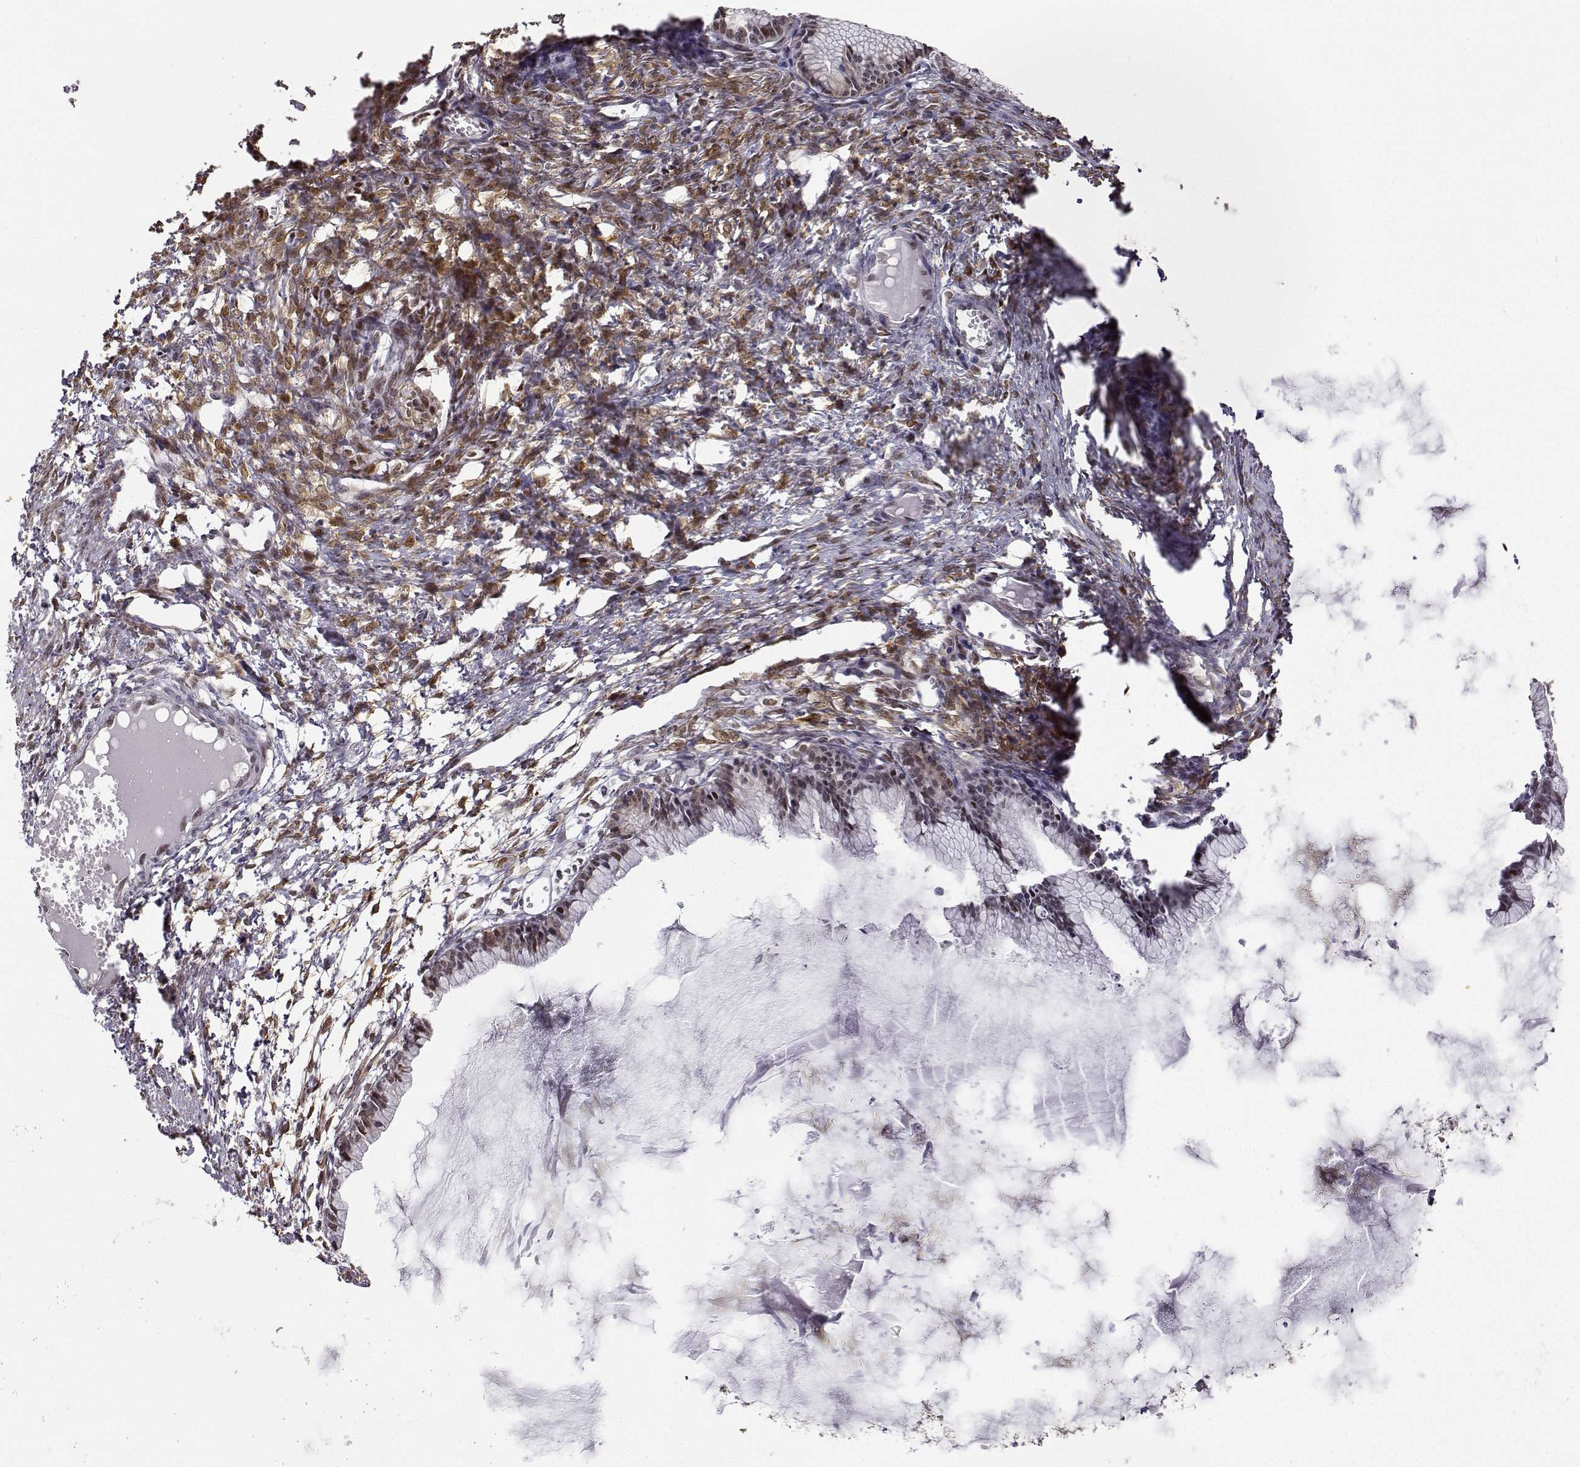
{"staining": {"intensity": "strong", "quantity": ">75%", "location": "nuclear"}, "tissue": "ovarian cancer", "cell_type": "Tumor cells", "image_type": "cancer", "snomed": [{"axis": "morphology", "description": "Cystadenocarcinoma, mucinous, NOS"}, {"axis": "topography", "description": "Ovary"}], "caption": "Ovarian cancer (mucinous cystadenocarcinoma) stained with a brown dye demonstrates strong nuclear positive staining in approximately >75% of tumor cells.", "gene": "PHGDH", "patient": {"sex": "female", "age": 41}}